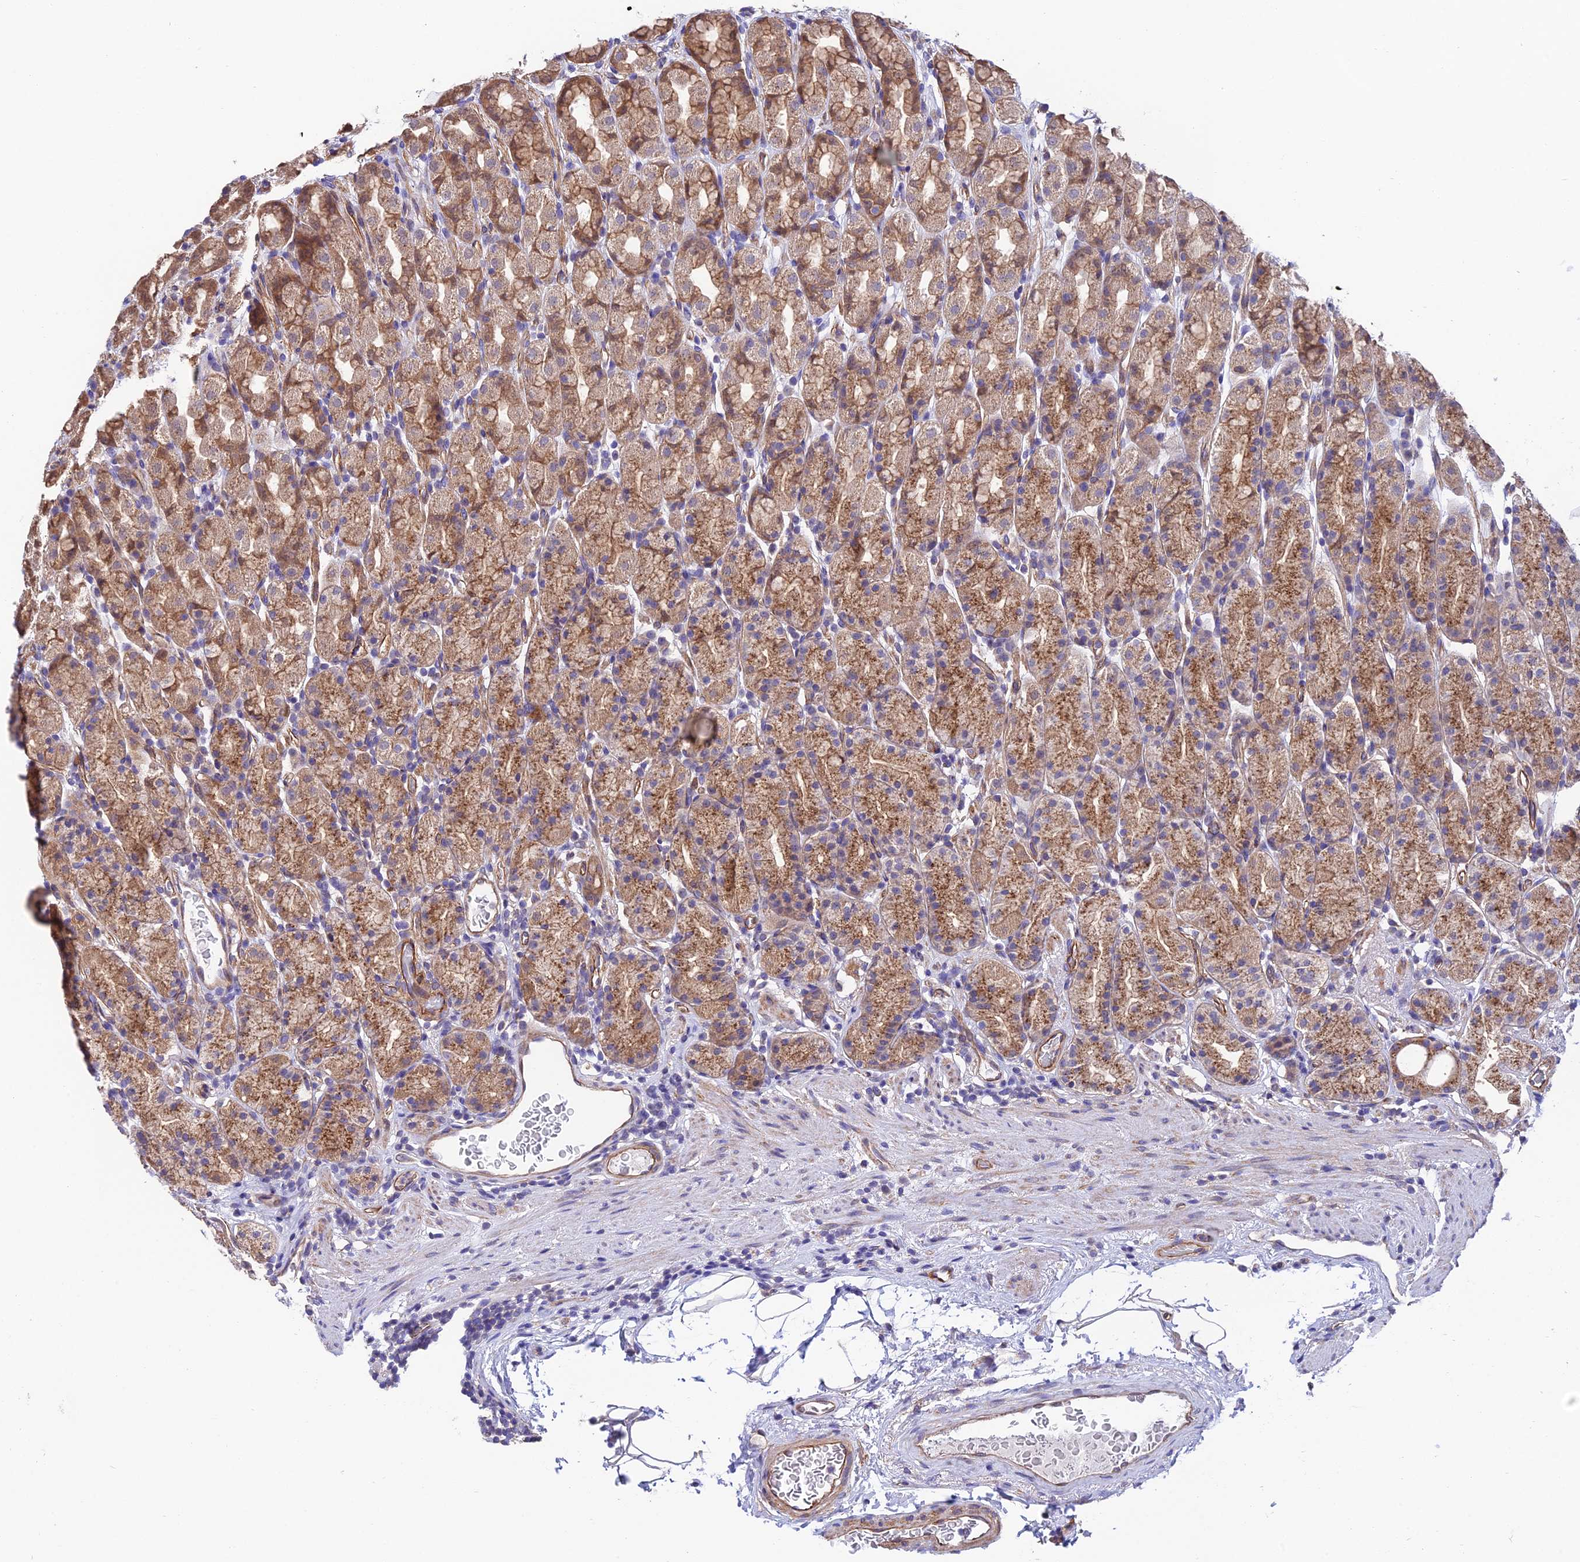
{"staining": {"intensity": "moderate", "quantity": ">75%", "location": "cytoplasmic/membranous"}, "tissue": "stomach", "cell_type": "Glandular cells", "image_type": "normal", "snomed": [{"axis": "morphology", "description": "Normal tissue, NOS"}, {"axis": "topography", "description": "Stomach, upper"}, {"axis": "topography", "description": "Stomach, lower"}, {"axis": "topography", "description": "Small intestine"}], "caption": "There is medium levels of moderate cytoplasmic/membranous expression in glandular cells of normal stomach, as demonstrated by immunohistochemical staining (brown color).", "gene": "QRFP", "patient": {"sex": "male", "age": 68}}